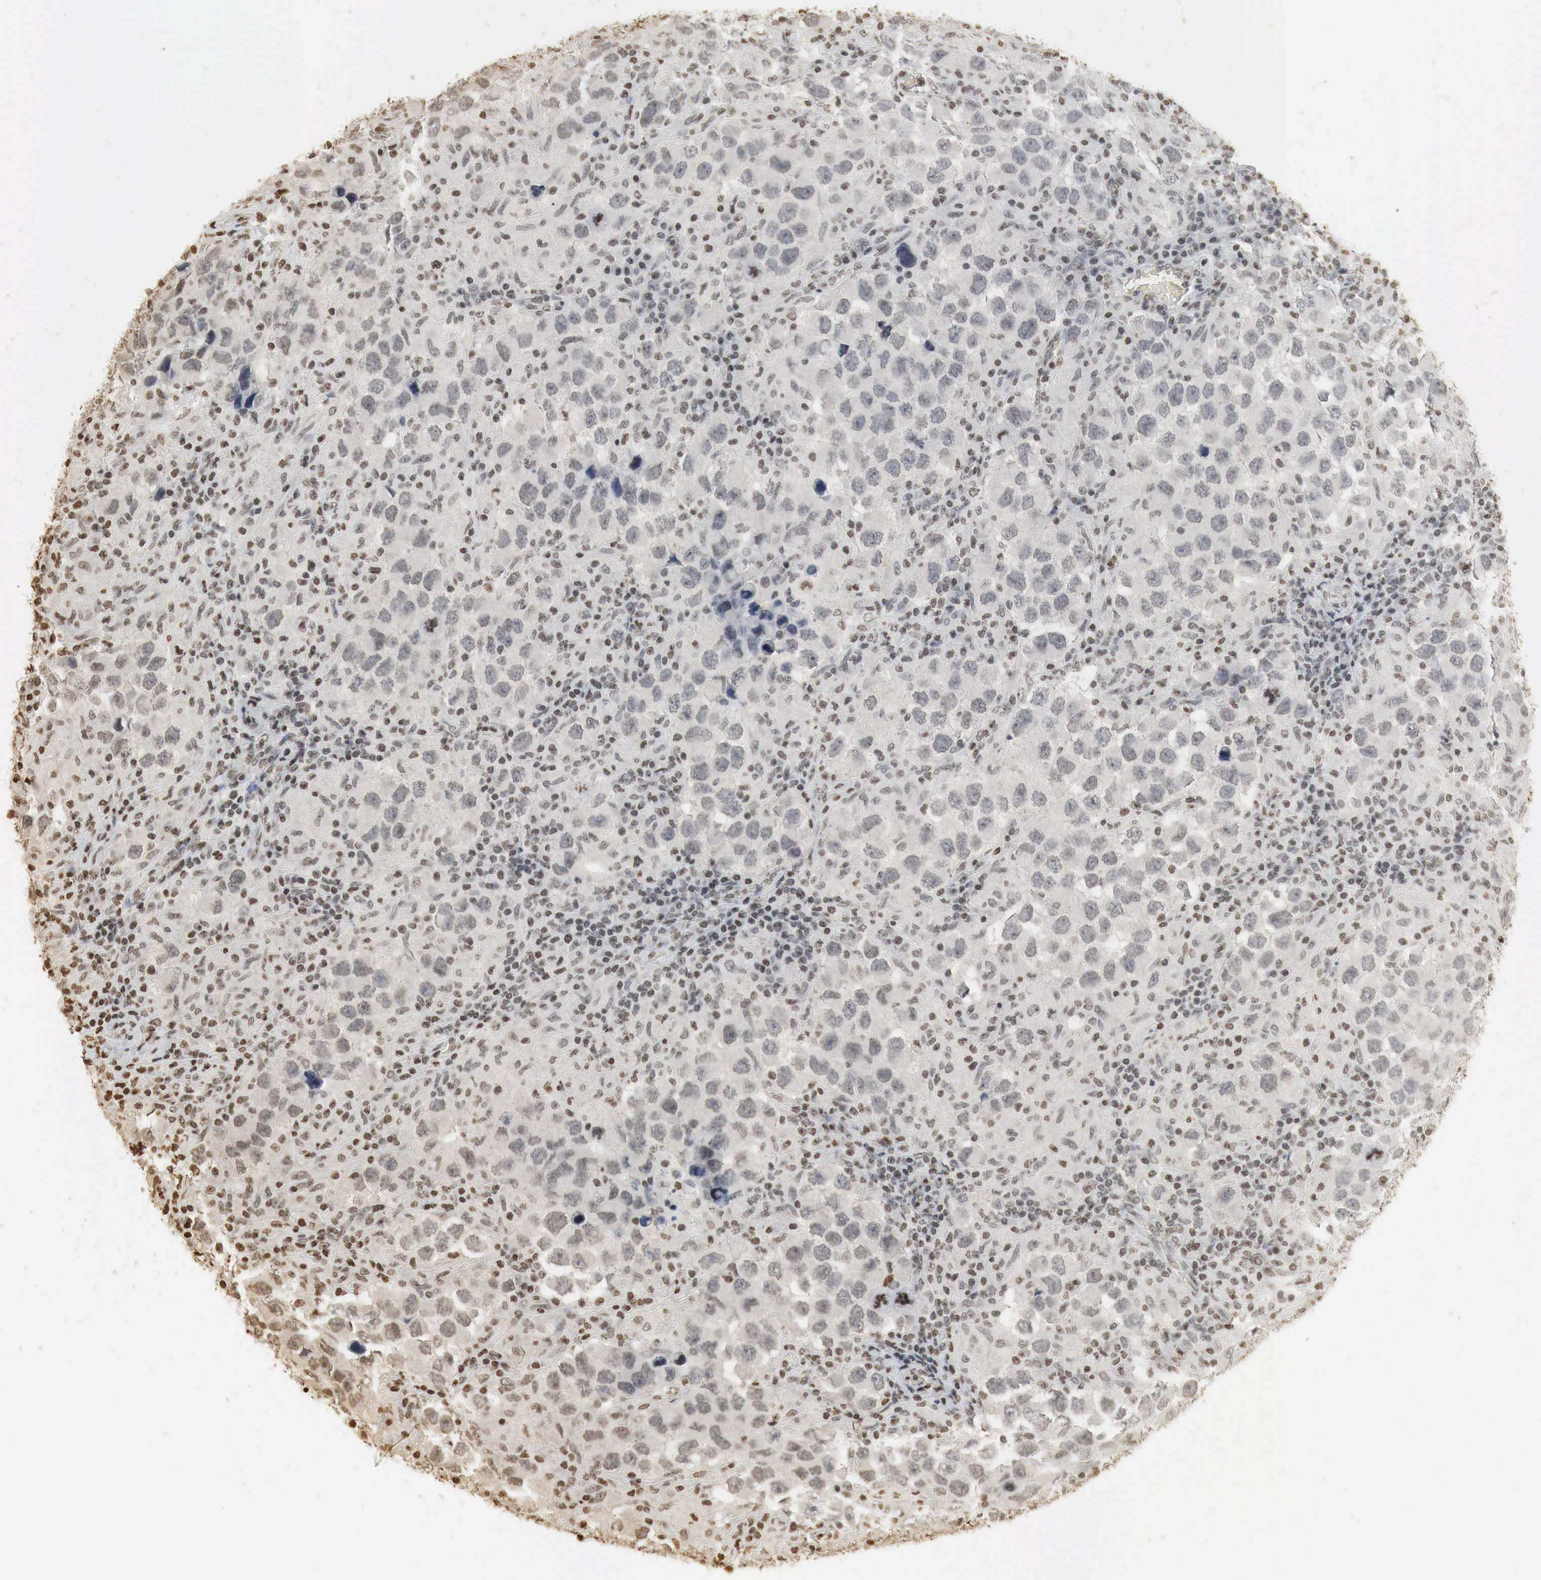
{"staining": {"intensity": "weak", "quantity": "25%-75%", "location": "cytoplasmic/membranous,nuclear"}, "tissue": "testis cancer", "cell_type": "Tumor cells", "image_type": "cancer", "snomed": [{"axis": "morphology", "description": "Carcinoma, Embryonal, NOS"}, {"axis": "topography", "description": "Testis"}], "caption": "Immunohistochemical staining of embryonal carcinoma (testis) reveals weak cytoplasmic/membranous and nuclear protein expression in approximately 25%-75% of tumor cells.", "gene": "ERBB4", "patient": {"sex": "male", "age": 21}}